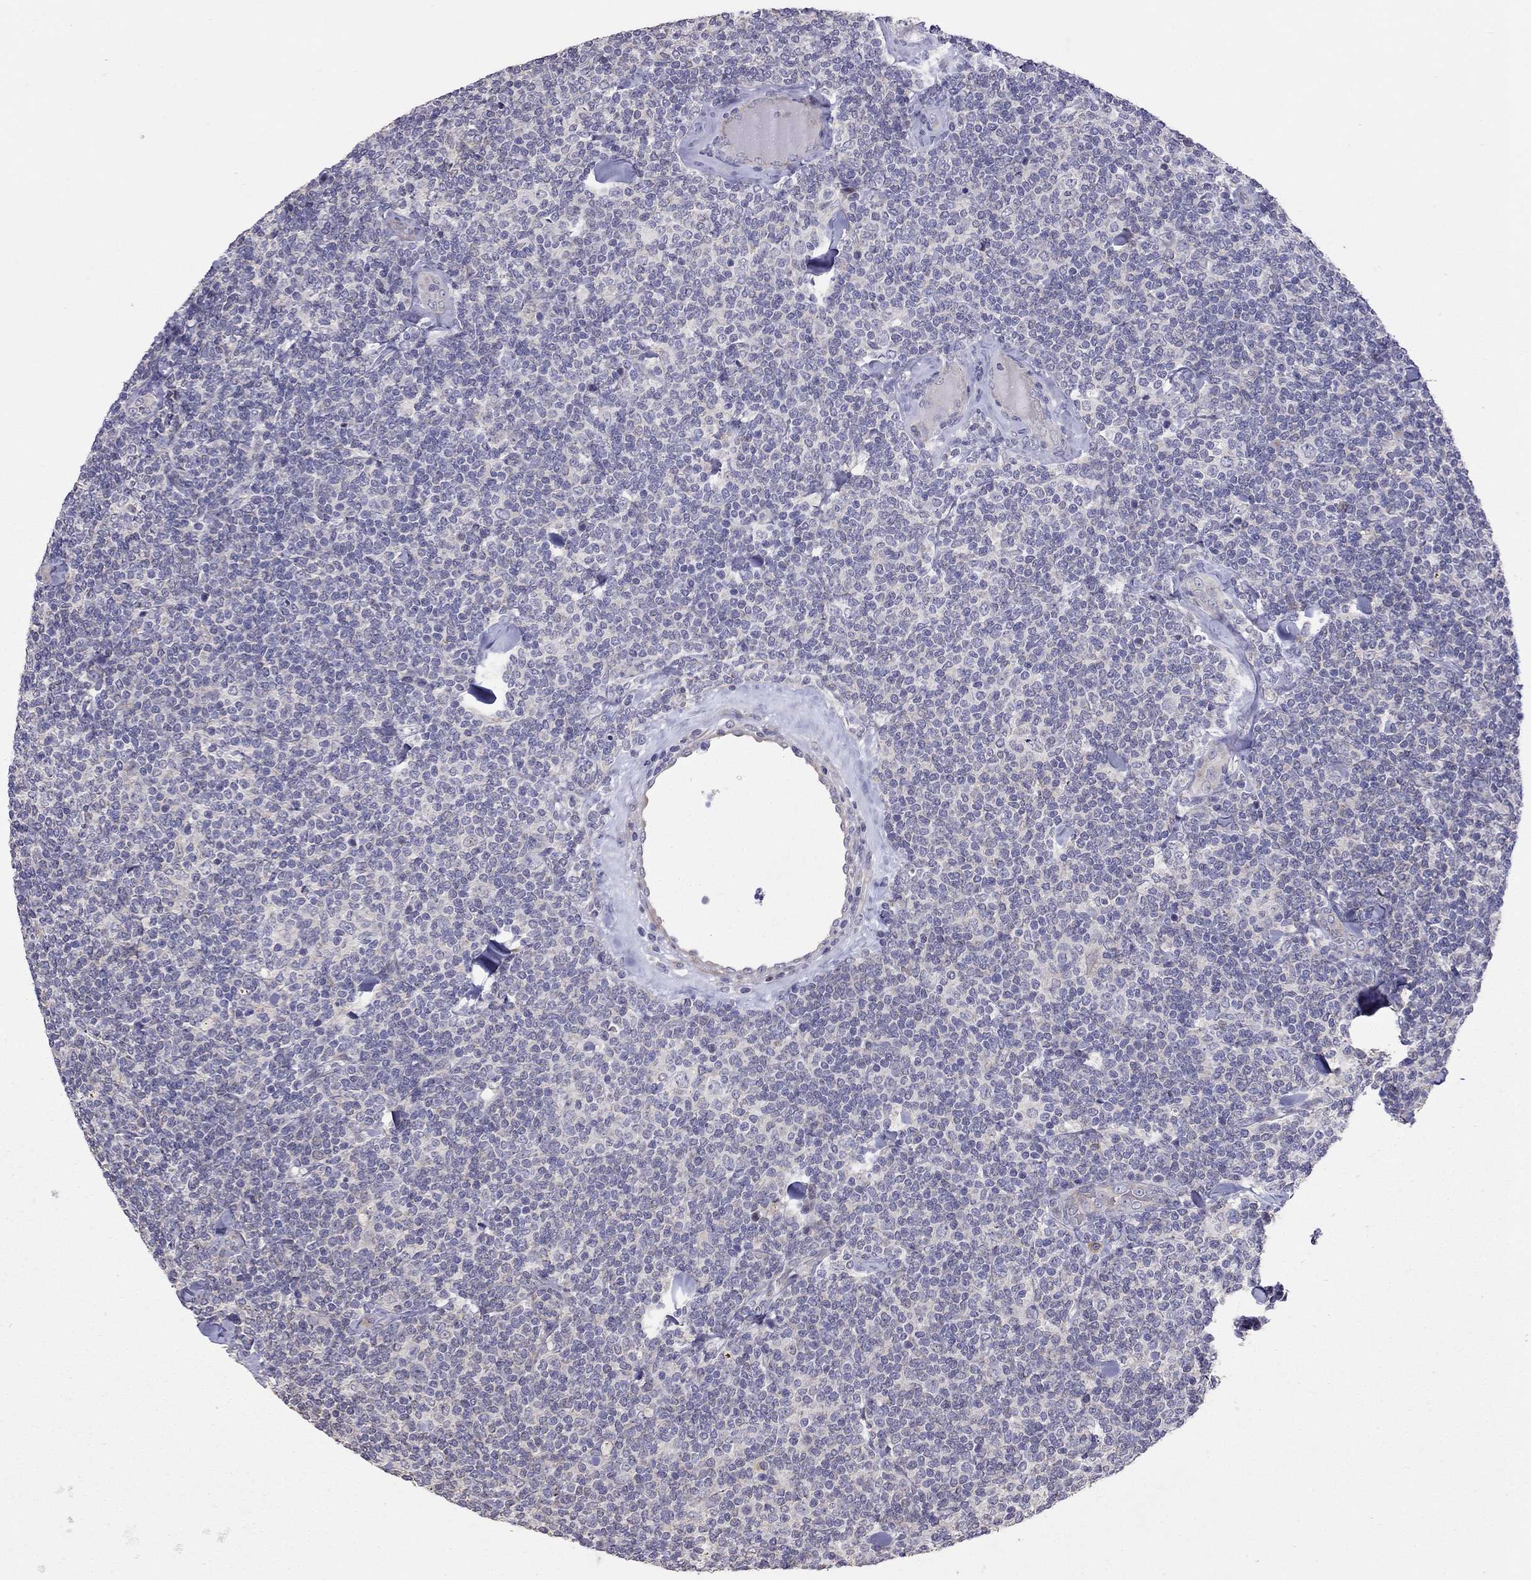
{"staining": {"intensity": "negative", "quantity": "none", "location": "none"}, "tissue": "lymphoma", "cell_type": "Tumor cells", "image_type": "cancer", "snomed": [{"axis": "morphology", "description": "Malignant lymphoma, non-Hodgkin's type, Low grade"}, {"axis": "topography", "description": "Lymph node"}], "caption": "Immunohistochemistry (IHC) photomicrograph of neoplastic tissue: malignant lymphoma, non-Hodgkin's type (low-grade) stained with DAB (3,3'-diaminobenzidine) demonstrates no significant protein positivity in tumor cells.", "gene": "SYTL2", "patient": {"sex": "female", "age": 56}}